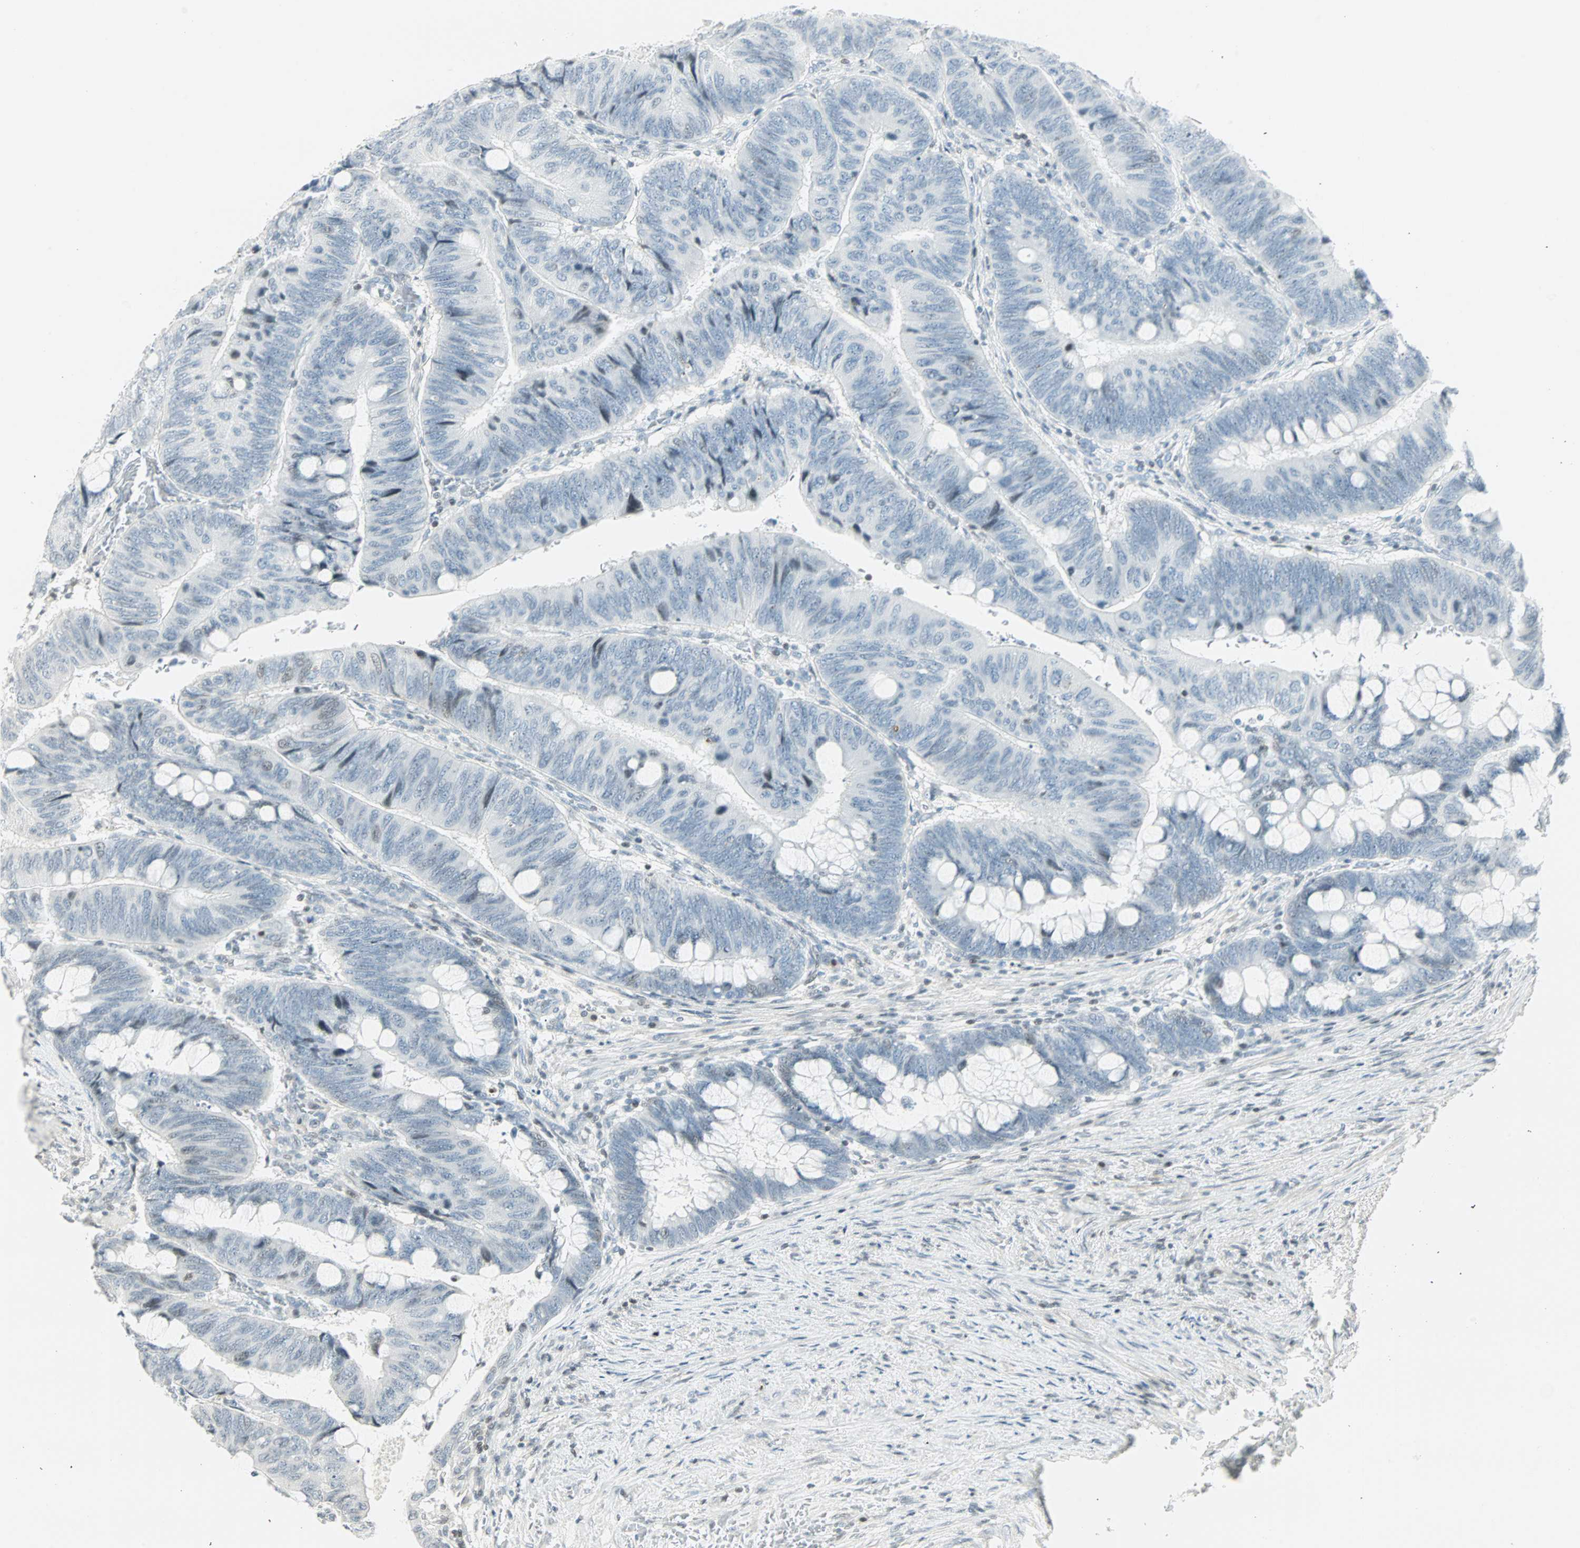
{"staining": {"intensity": "weak", "quantity": "<25%", "location": "nuclear"}, "tissue": "colorectal cancer", "cell_type": "Tumor cells", "image_type": "cancer", "snomed": [{"axis": "morphology", "description": "Normal tissue, NOS"}, {"axis": "morphology", "description": "Adenocarcinoma, NOS"}, {"axis": "topography", "description": "Rectum"}, {"axis": "topography", "description": "Peripheral nerve tissue"}], "caption": "Immunohistochemistry (IHC) of colorectal cancer shows no staining in tumor cells. (DAB immunohistochemistry visualized using brightfield microscopy, high magnification).", "gene": "SMAD3", "patient": {"sex": "male", "age": 92}}